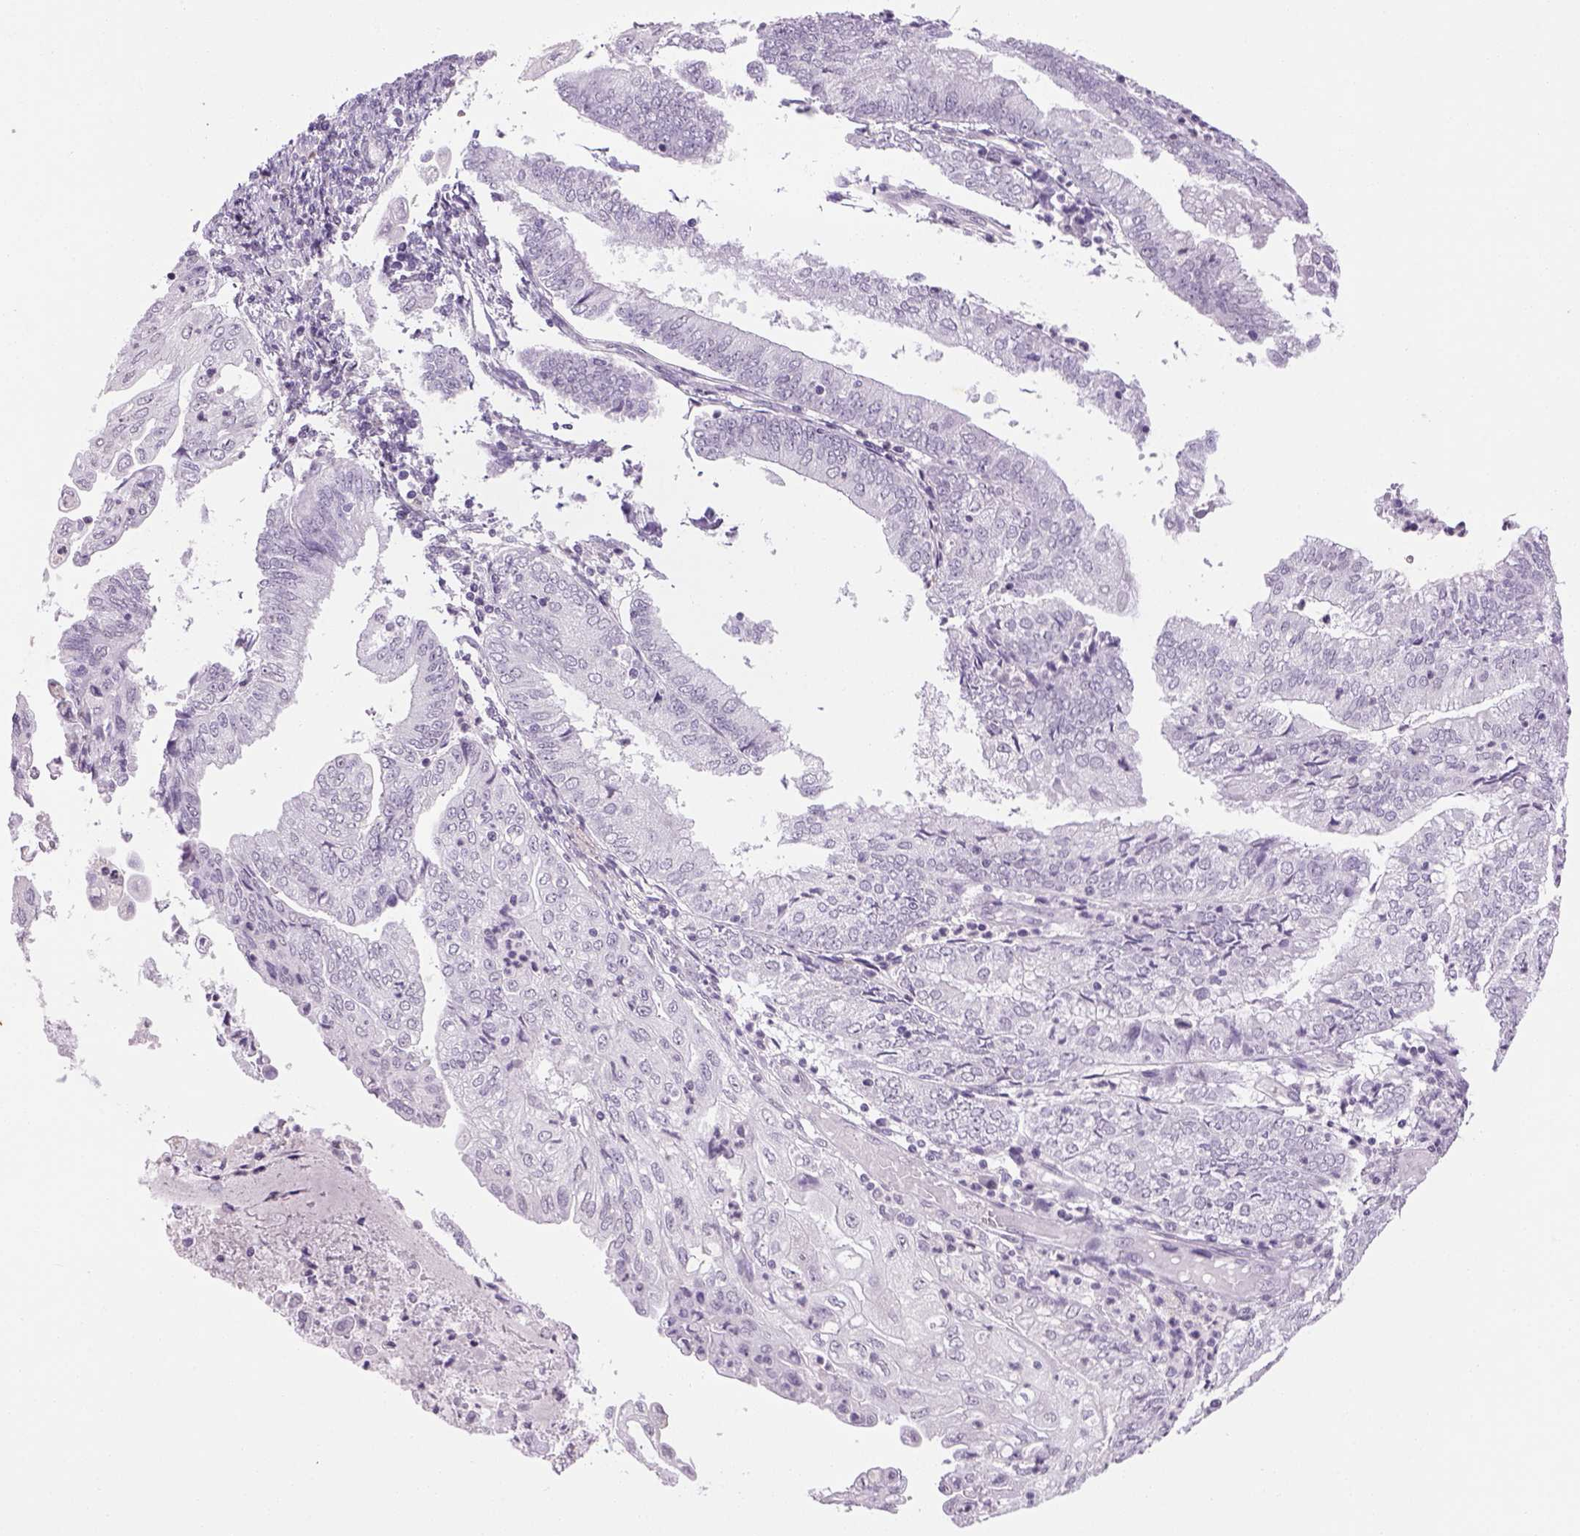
{"staining": {"intensity": "negative", "quantity": "none", "location": "none"}, "tissue": "endometrial cancer", "cell_type": "Tumor cells", "image_type": "cancer", "snomed": [{"axis": "morphology", "description": "Adenocarcinoma, NOS"}, {"axis": "topography", "description": "Endometrium"}], "caption": "Endometrial cancer (adenocarcinoma) stained for a protein using IHC exhibits no staining tumor cells.", "gene": "PRRT1", "patient": {"sex": "female", "age": 55}}